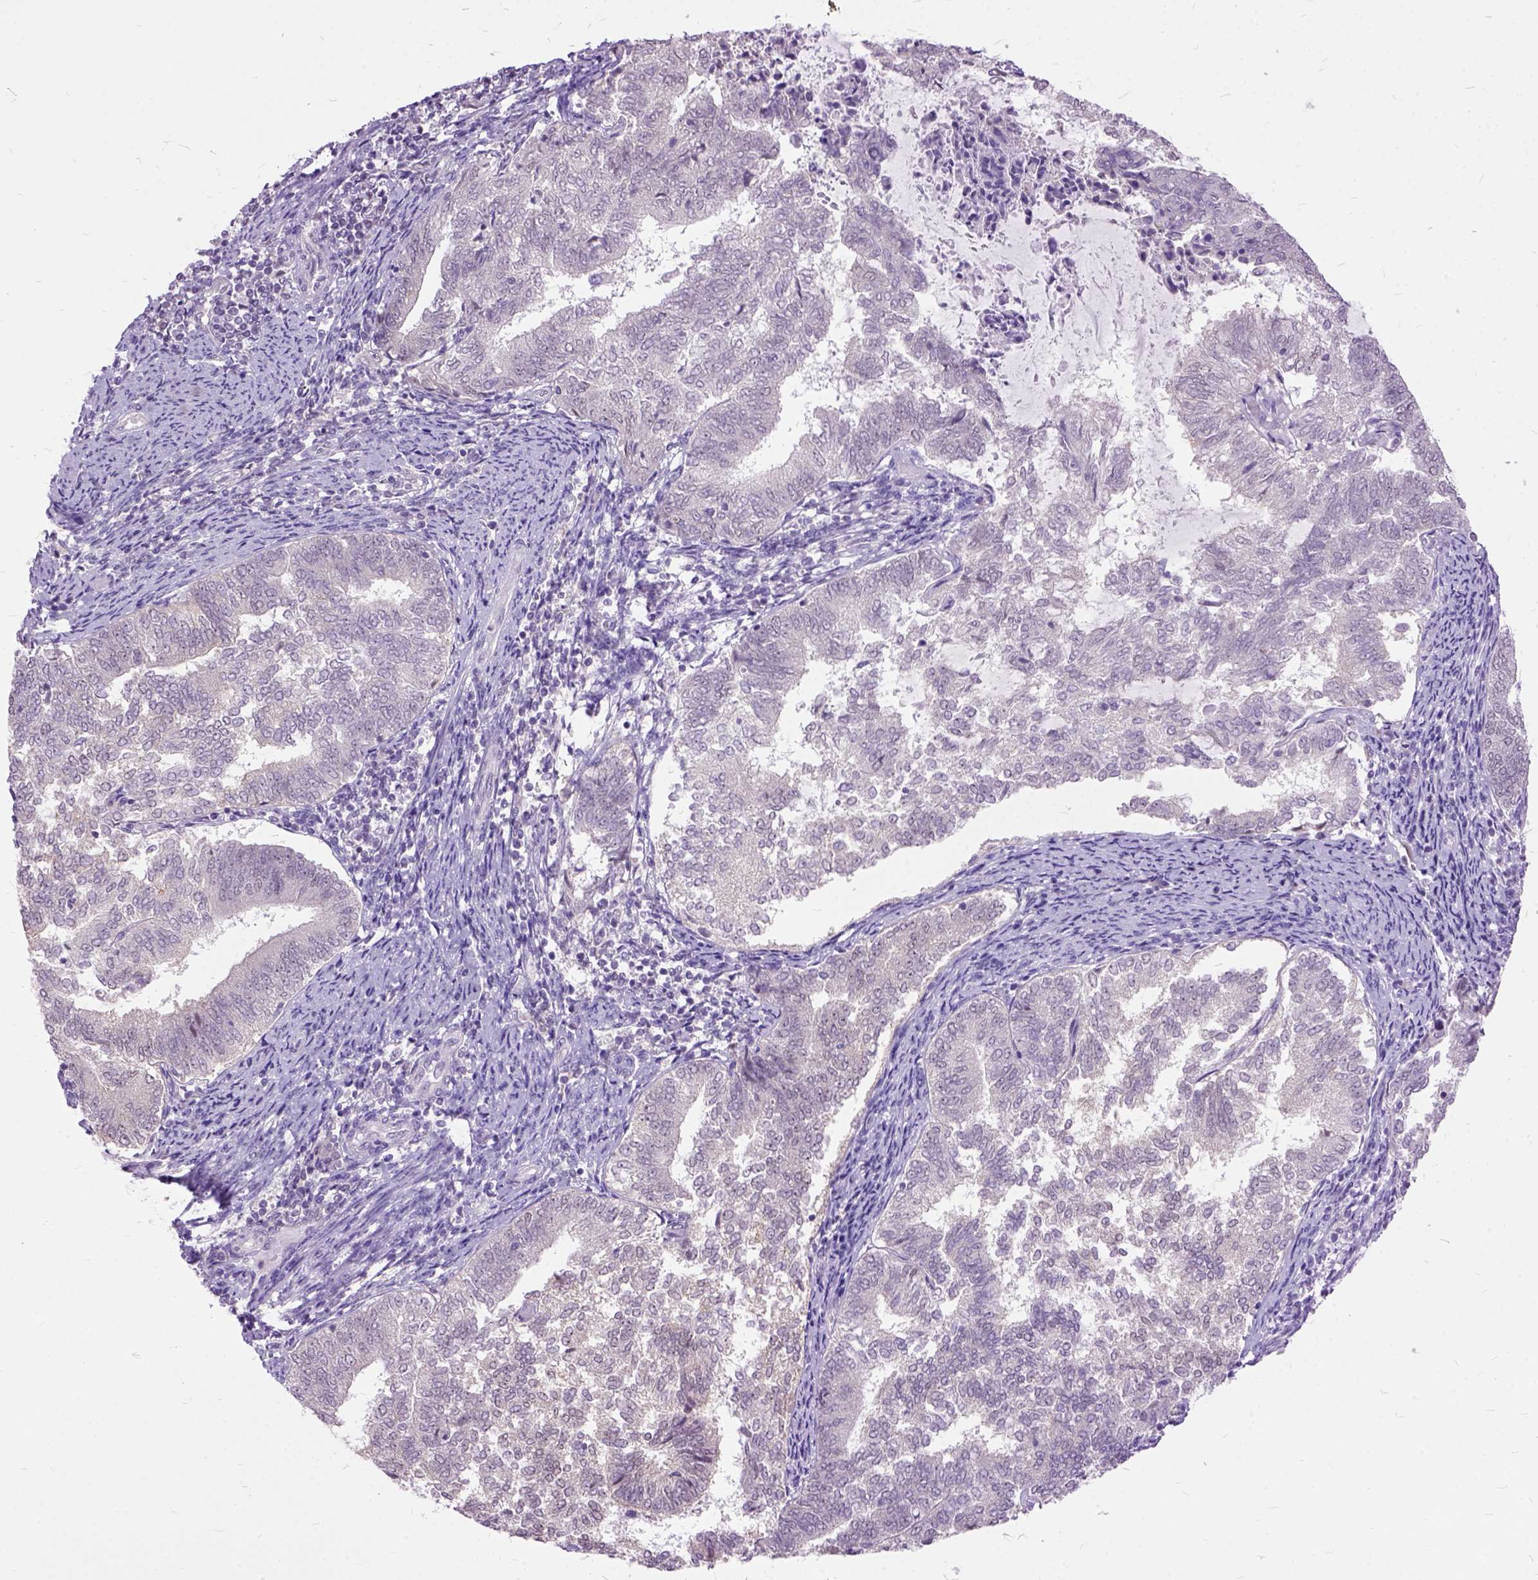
{"staining": {"intensity": "negative", "quantity": "none", "location": "none"}, "tissue": "endometrial cancer", "cell_type": "Tumor cells", "image_type": "cancer", "snomed": [{"axis": "morphology", "description": "Adenocarcinoma, NOS"}, {"axis": "topography", "description": "Endometrium"}], "caption": "Tumor cells are negative for protein expression in human endometrial cancer (adenocarcinoma).", "gene": "ORC5", "patient": {"sex": "female", "age": 65}}